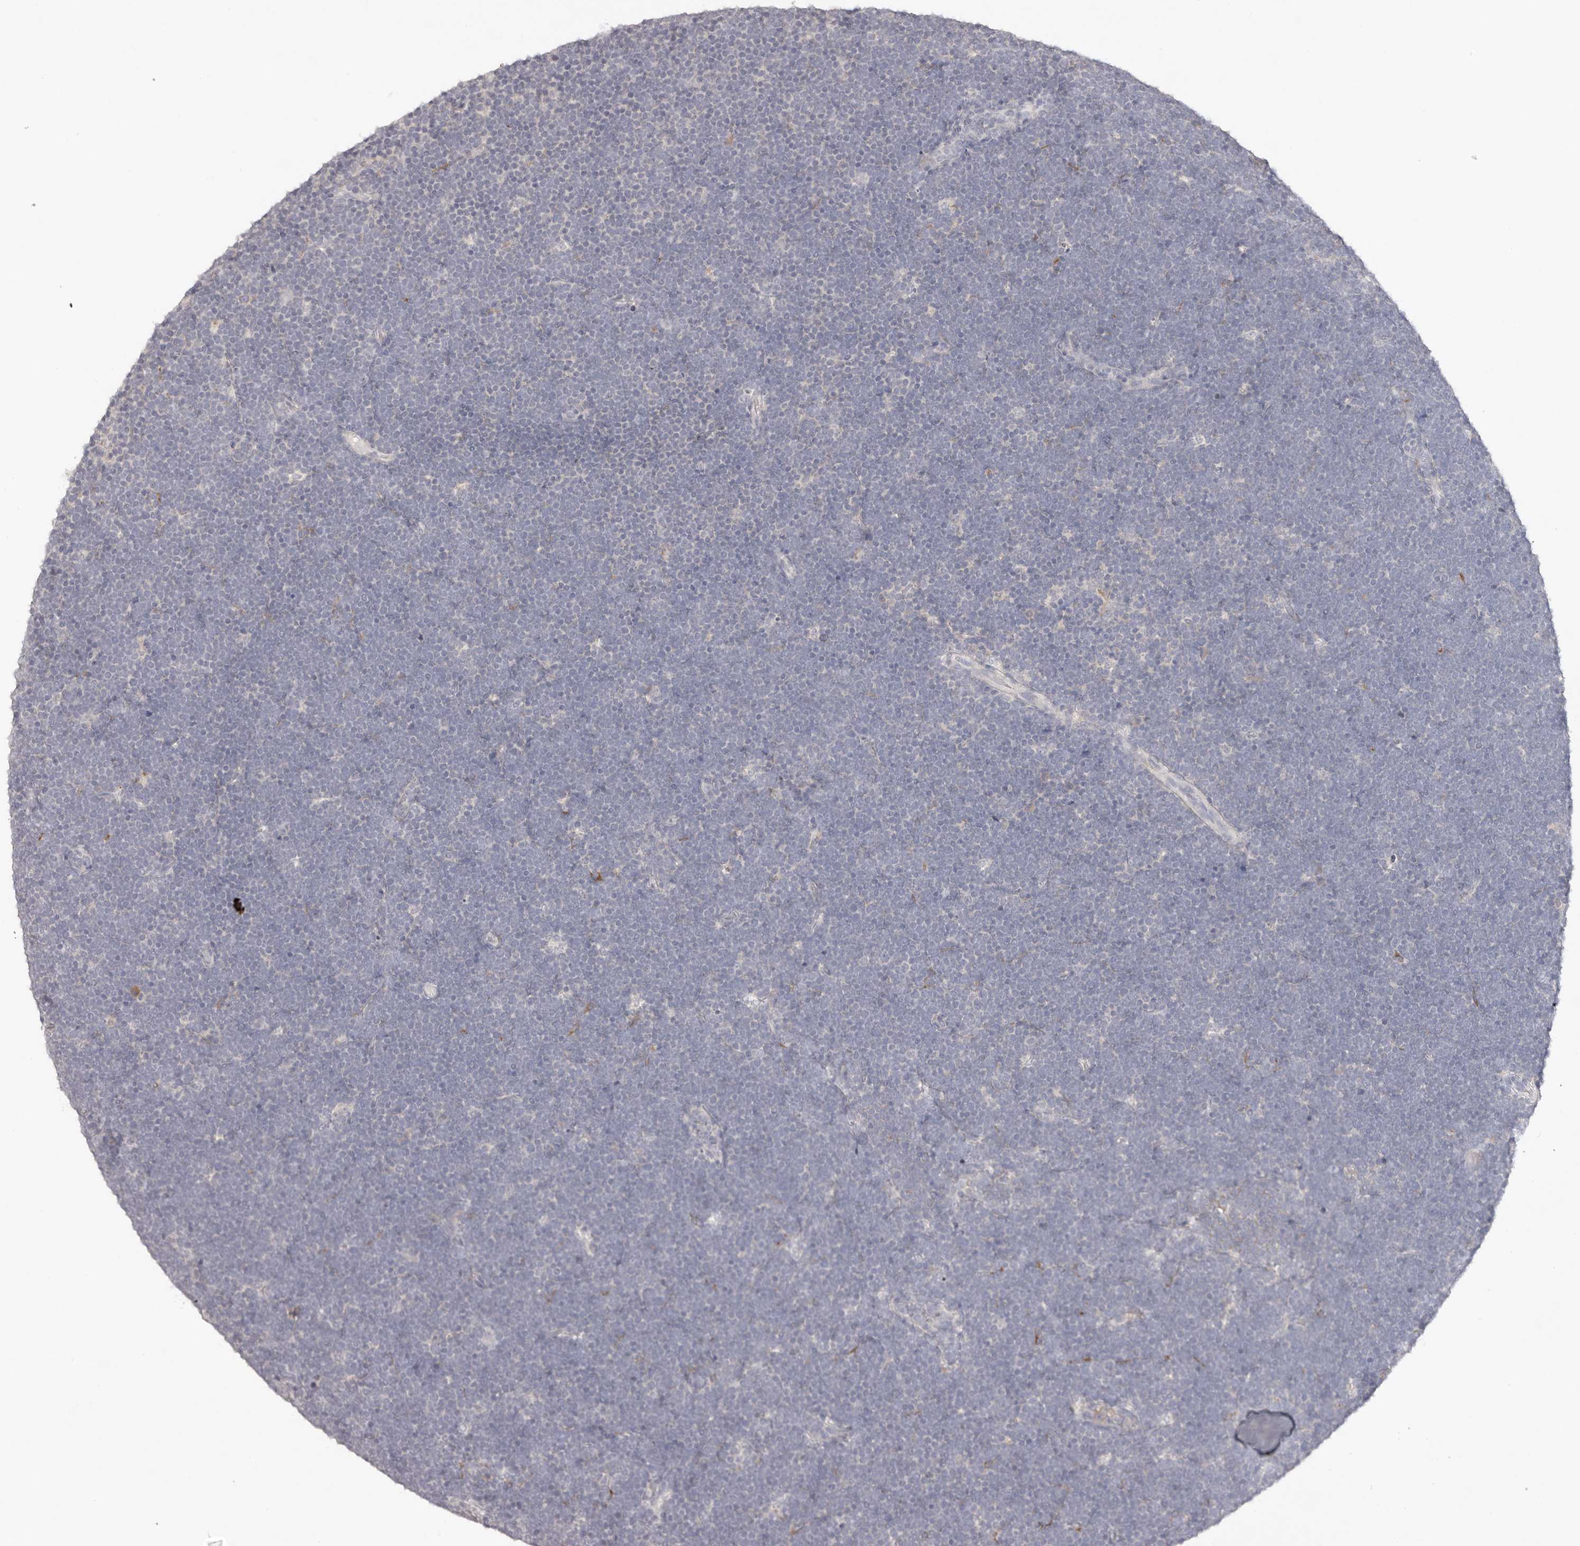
{"staining": {"intensity": "negative", "quantity": "none", "location": "none"}, "tissue": "lymphoma", "cell_type": "Tumor cells", "image_type": "cancer", "snomed": [{"axis": "morphology", "description": "Malignant lymphoma, non-Hodgkin's type, High grade"}, {"axis": "topography", "description": "Lymph node"}], "caption": "An immunohistochemistry histopathology image of high-grade malignant lymphoma, non-Hodgkin's type is shown. There is no staining in tumor cells of high-grade malignant lymphoma, non-Hodgkin's type.", "gene": "SCUBE2", "patient": {"sex": "male", "age": 13}}